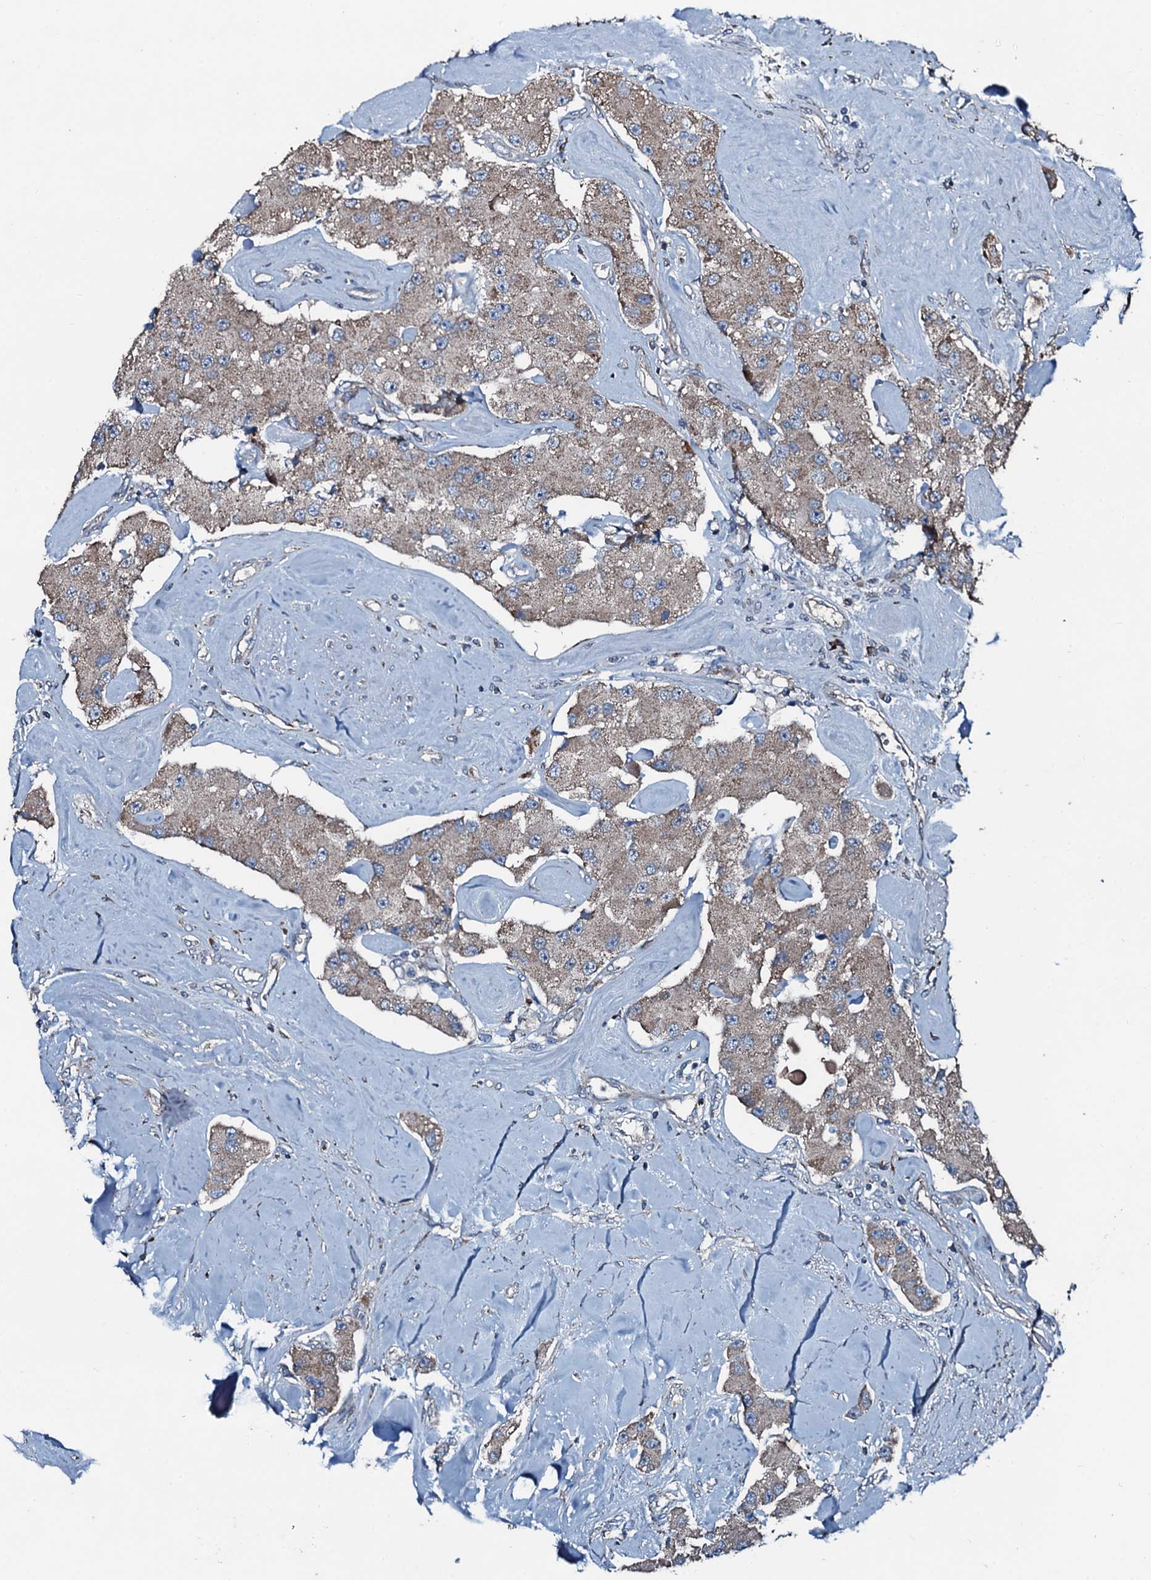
{"staining": {"intensity": "weak", "quantity": "25%-75%", "location": "cytoplasmic/membranous"}, "tissue": "carcinoid", "cell_type": "Tumor cells", "image_type": "cancer", "snomed": [{"axis": "morphology", "description": "Carcinoid, malignant, NOS"}, {"axis": "topography", "description": "Pancreas"}], "caption": "Immunohistochemistry (IHC) of malignant carcinoid exhibits low levels of weak cytoplasmic/membranous positivity in about 25%-75% of tumor cells.", "gene": "ACSS3", "patient": {"sex": "male", "age": 41}}